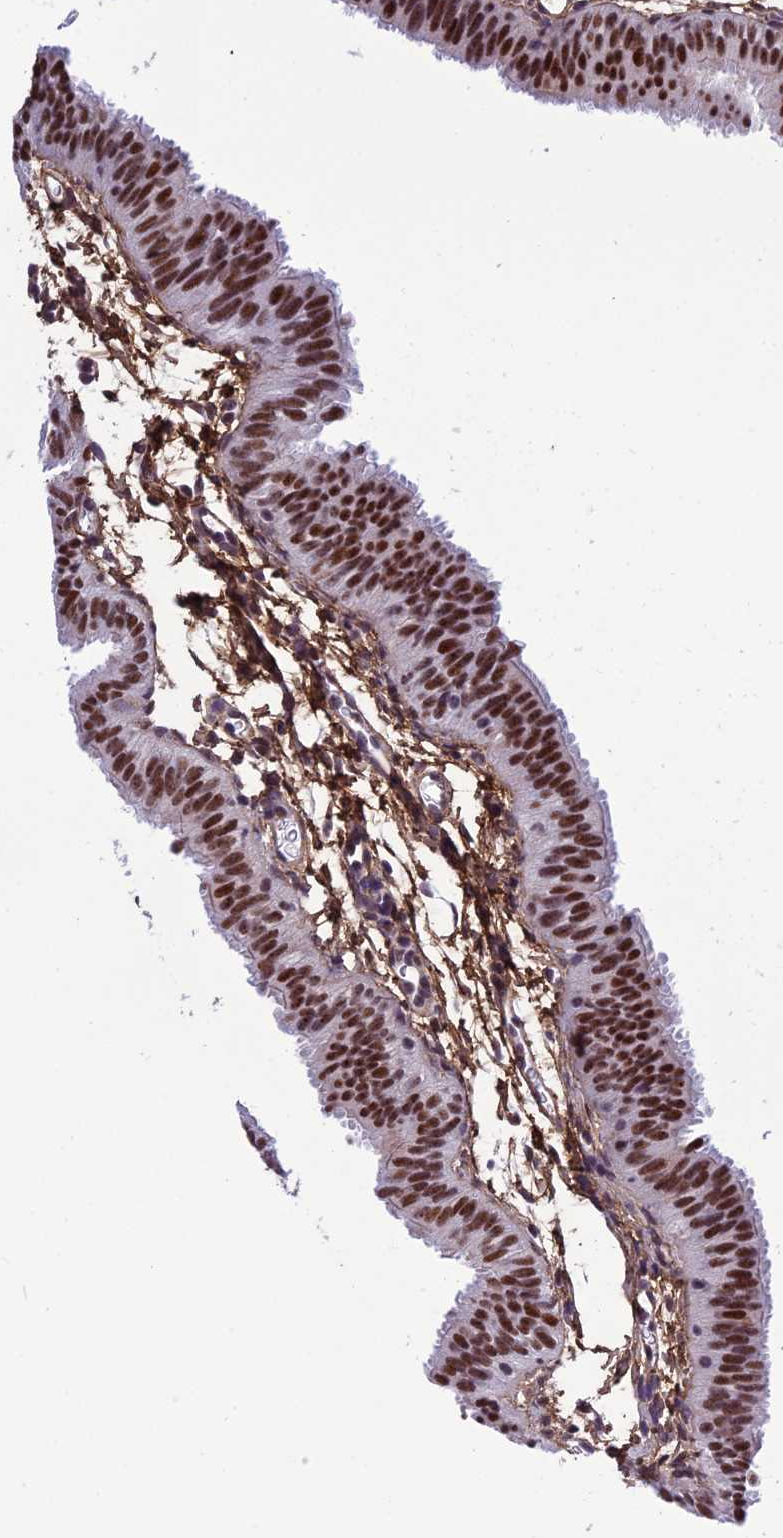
{"staining": {"intensity": "strong", "quantity": ">75%", "location": "nuclear"}, "tissue": "fallopian tube", "cell_type": "Glandular cells", "image_type": "normal", "snomed": [{"axis": "morphology", "description": "Normal tissue, NOS"}, {"axis": "topography", "description": "Fallopian tube"}], "caption": "Immunohistochemical staining of benign human fallopian tube demonstrates >75% levels of strong nuclear protein expression in approximately >75% of glandular cells.", "gene": "RSRC1", "patient": {"sex": "female", "age": 35}}